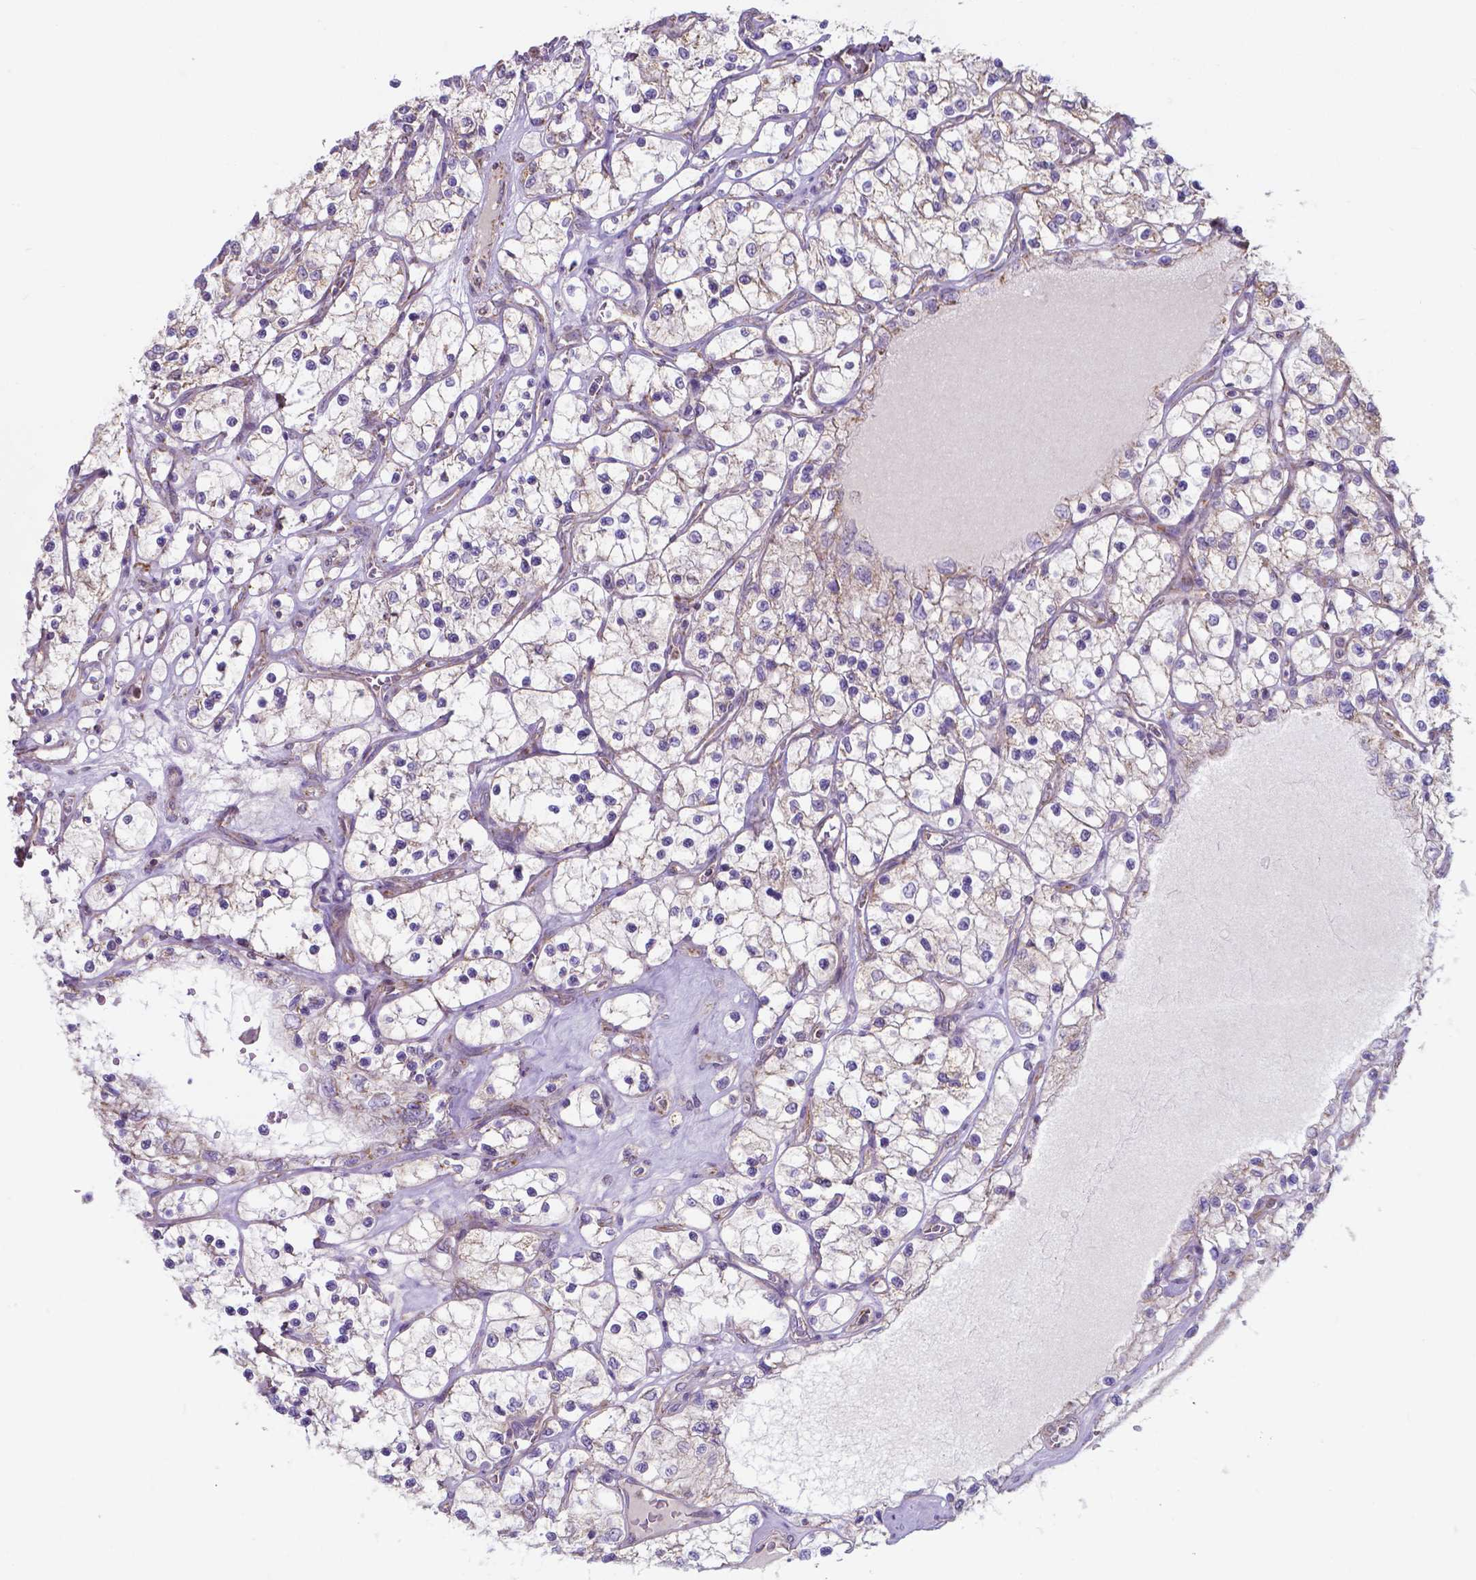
{"staining": {"intensity": "weak", "quantity": "<25%", "location": "cytoplasmic/membranous"}, "tissue": "renal cancer", "cell_type": "Tumor cells", "image_type": "cancer", "snomed": [{"axis": "morphology", "description": "Adenocarcinoma, NOS"}, {"axis": "topography", "description": "Kidney"}], "caption": "The image reveals no significant staining in tumor cells of renal cancer (adenocarcinoma).", "gene": "FAM114A1", "patient": {"sex": "female", "age": 69}}